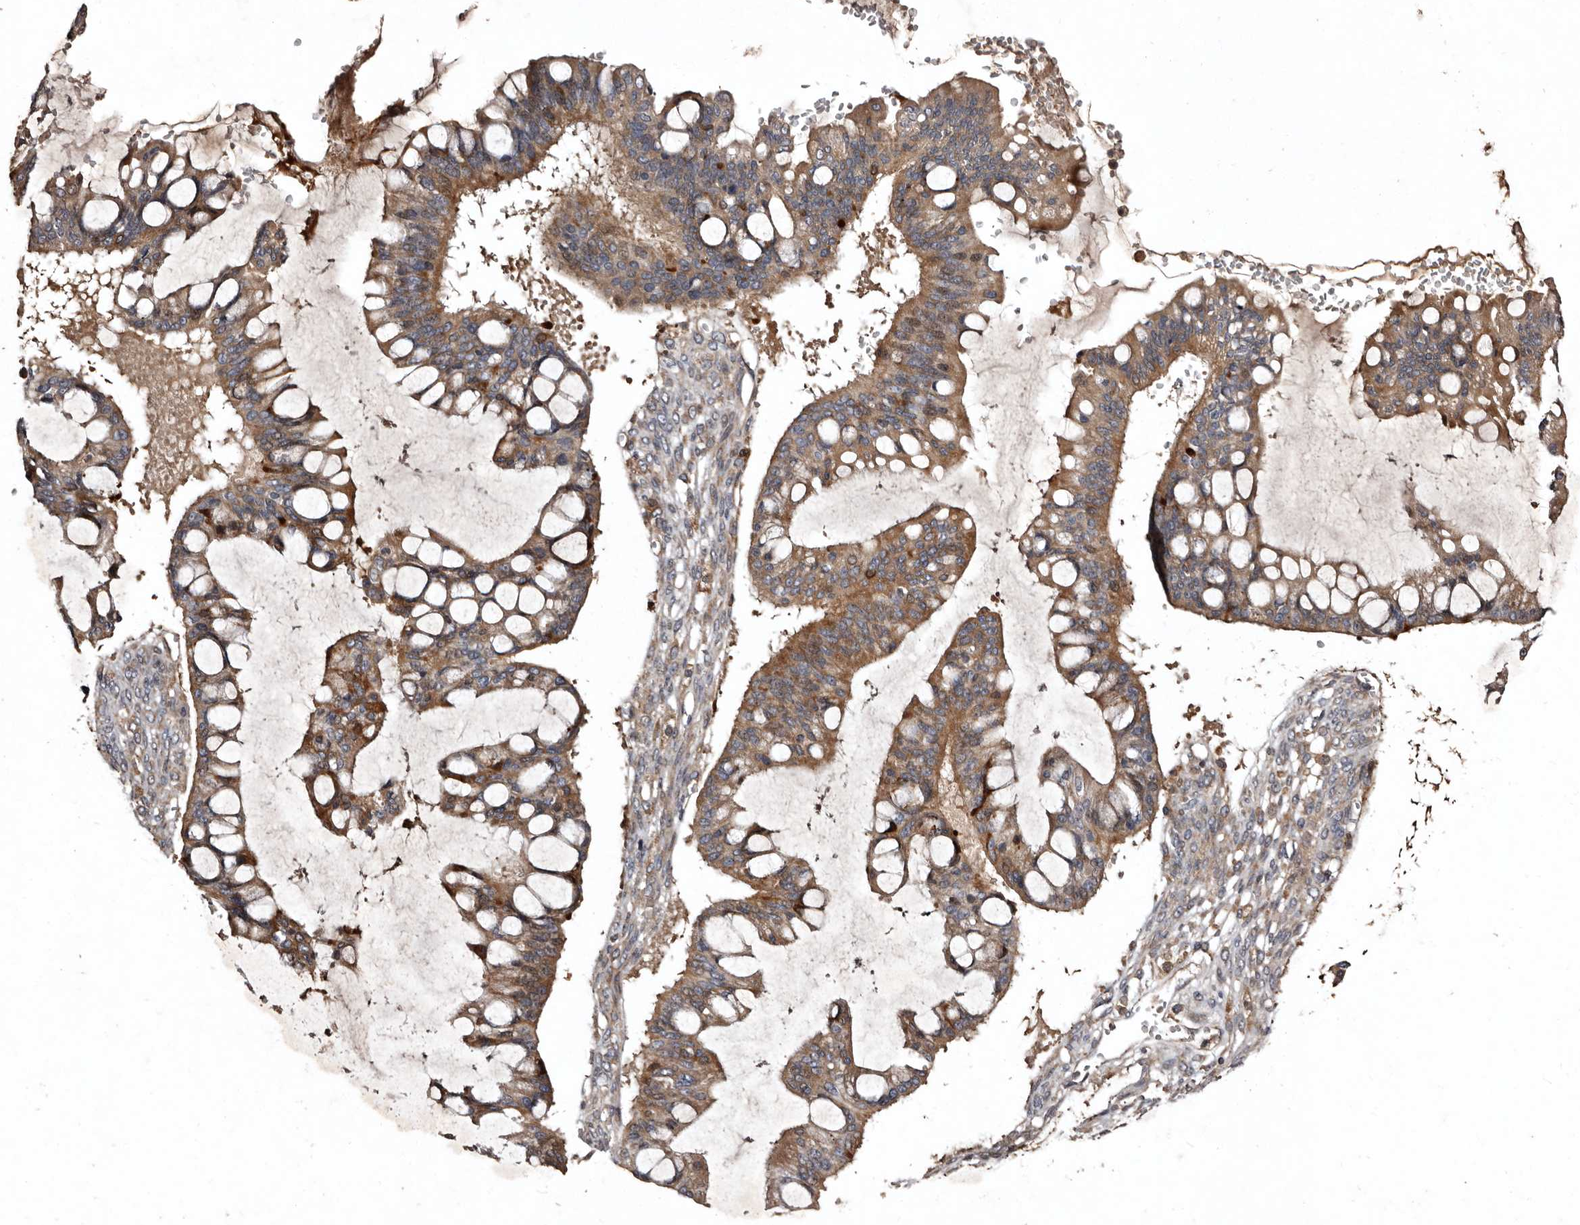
{"staining": {"intensity": "strong", "quantity": ">75%", "location": "cytoplasmic/membranous"}, "tissue": "ovarian cancer", "cell_type": "Tumor cells", "image_type": "cancer", "snomed": [{"axis": "morphology", "description": "Cystadenocarcinoma, mucinous, NOS"}, {"axis": "topography", "description": "Ovary"}], "caption": "Protein staining of ovarian cancer tissue displays strong cytoplasmic/membranous staining in approximately >75% of tumor cells.", "gene": "PRKD3", "patient": {"sex": "female", "age": 73}}